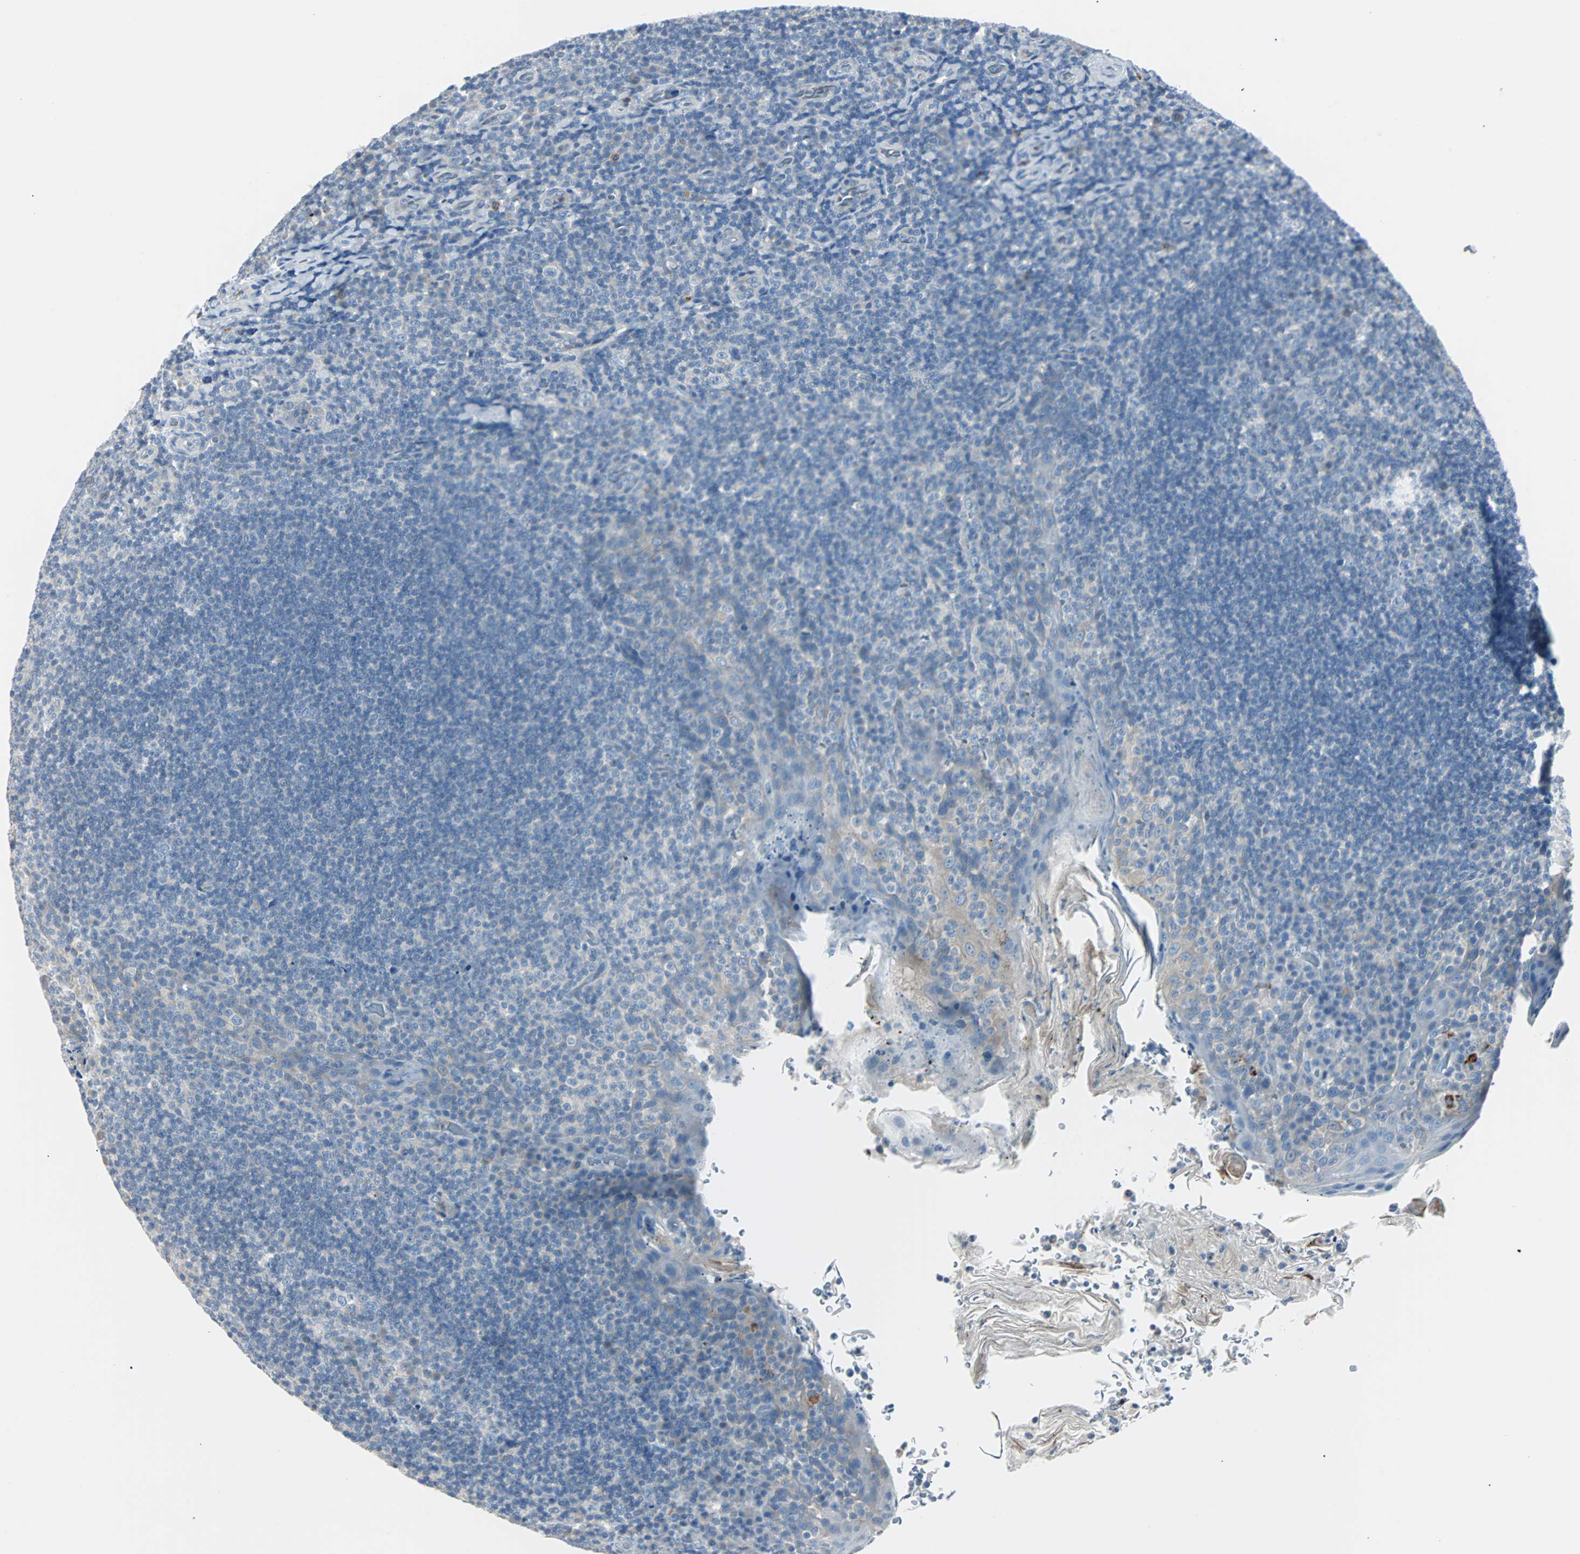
{"staining": {"intensity": "negative", "quantity": "none", "location": "none"}, "tissue": "tonsil", "cell_type": "Germinal center cells", "image_type": "normal", "snomed": [{"axis": "morphology", "description": "Normal tissue, NOS"}, {"axis": "topography", "description": "Tonsil"}], "caption": "Immunohistochemistry of benign human tonsil exhibits no staining in germinal center cells.", "gene": "RASA1", "patient": {"sex": "male", "age": 17}}